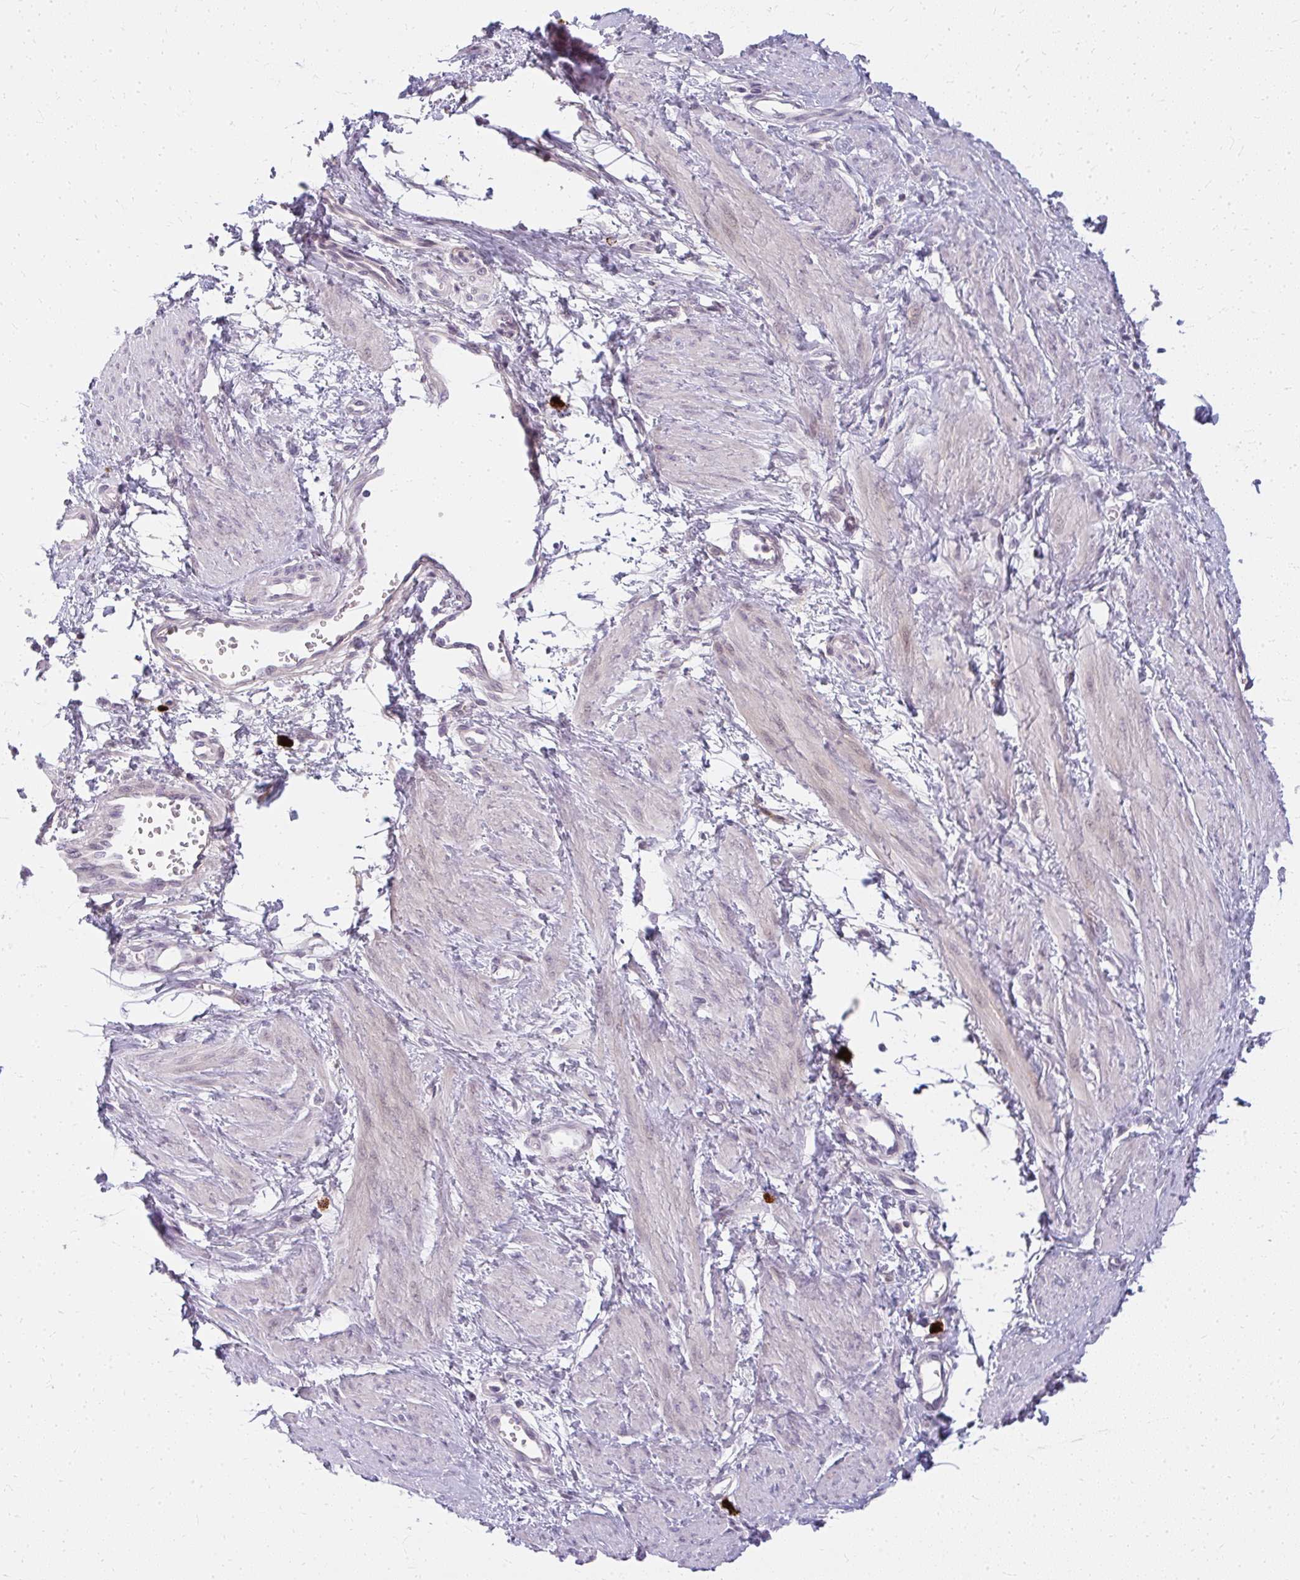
{"staining": {"intensity": "negative", "quantity": "none", "location": "none"}, "tissue": "smooth muscle", "cell_type": "Smooth muscle cells", "image_type": "normal", "snomed": [{"axis": "morphology", "description": "Normal tissue, NOS"}, {"axis": "topography", "description": "Smooth muscle"}, {"axis": "topography", "description": "Uterus"}], "caption": "DAB (3,3'-diaminobenzidine) immunohistochemical staining of unremarkable smooth muscle demonstrates no significant staining in smooth muscle cells.", "gene": "ZFYVE26", "patient": {"sex": "female", "age": 39}}